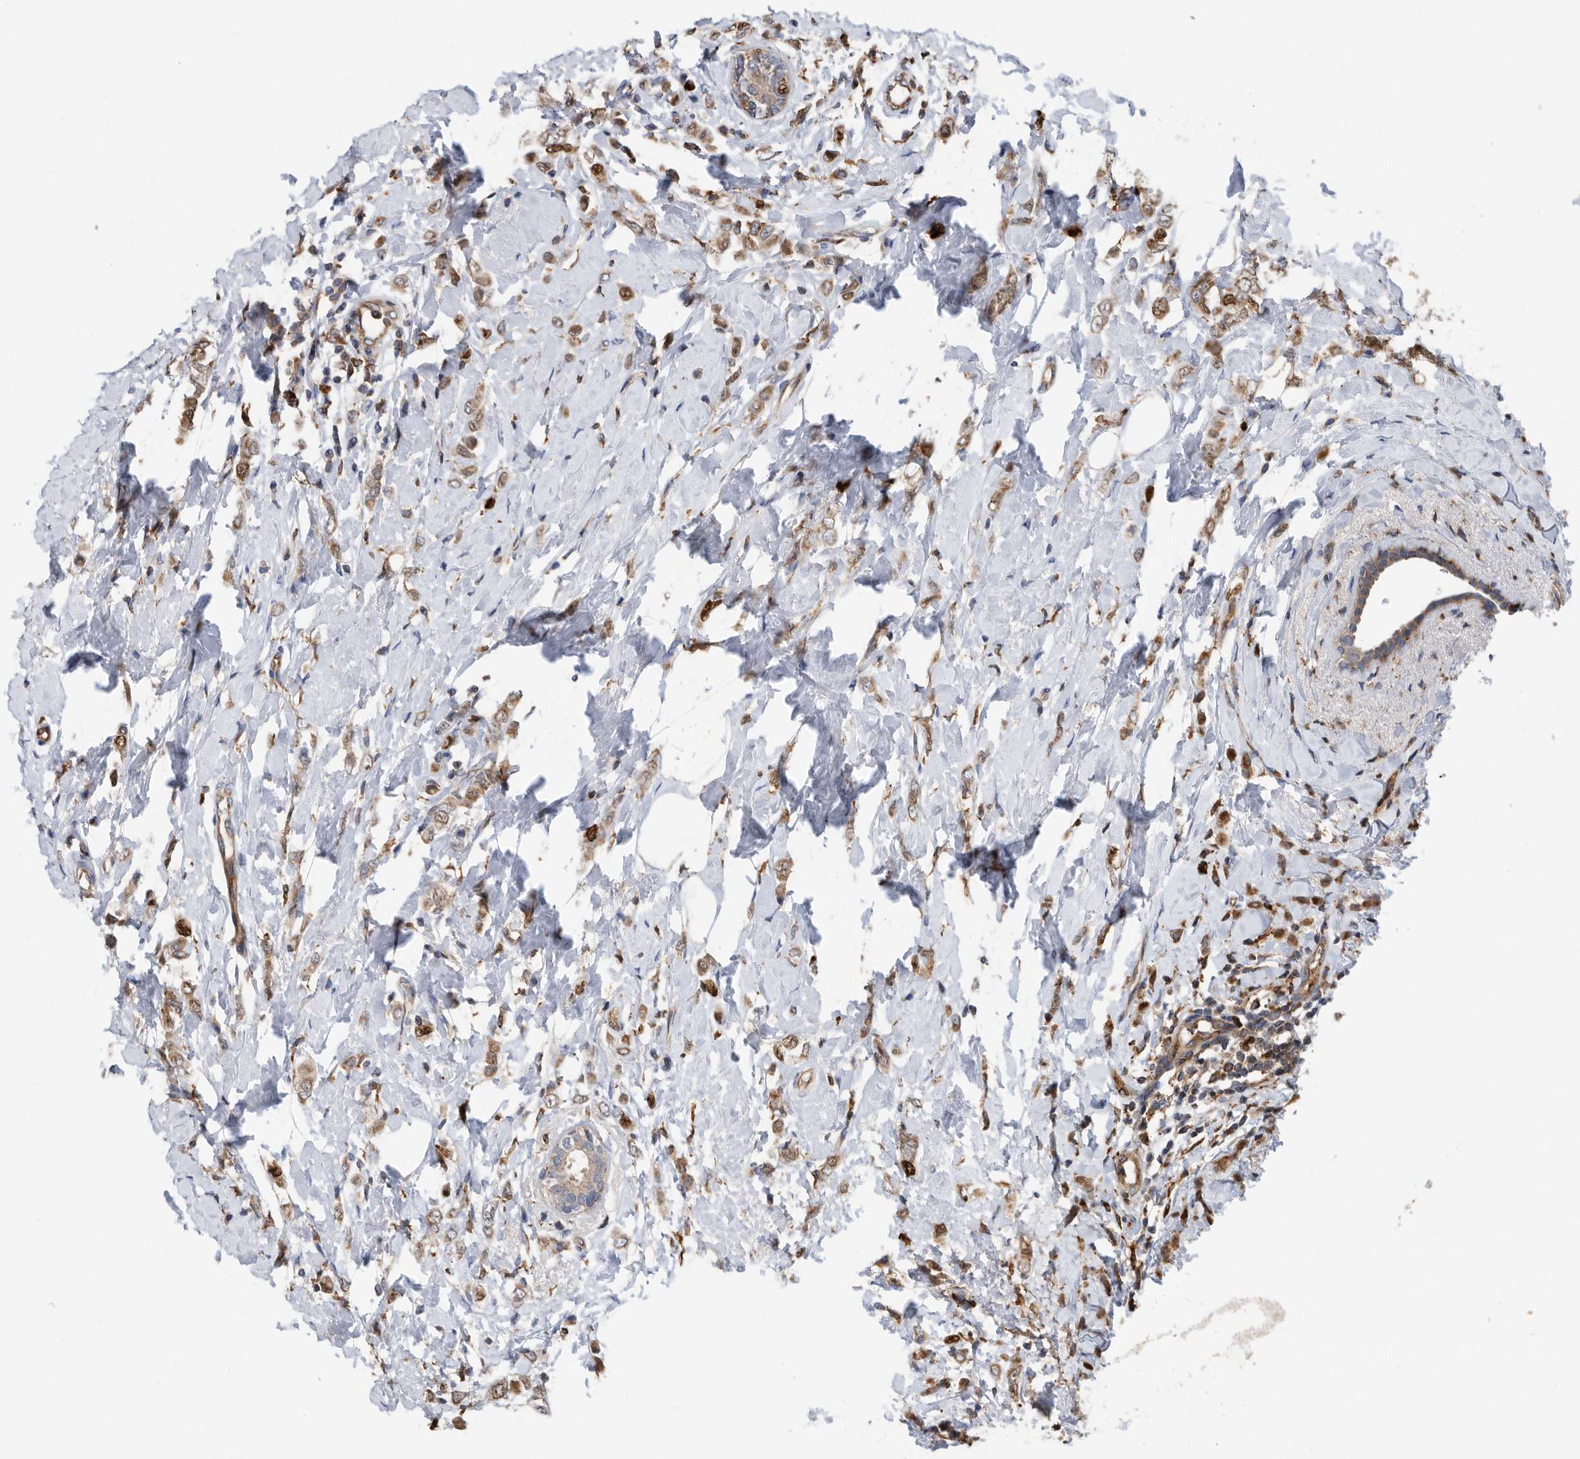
{"staining": {"intensity": "moderate", "quantity": ">75%", "location": "cytoplasmic/membranous"}, "tissue": "breast cancer", "cell_type": "Tumor cells", "image_type": "cancer", "snomed": [{"axis": "morphology", "description": "Lobular carcinoma"}, {"axis": "topography", "description": "Breast"}], "caption": "Protein analysis of breast lobular carcinoma tissue shows moderate cytoplasmic/membranous expression in about >75% of tumor cells. The staining was performed using DAB (3,3'-diaminobenzidine), with brown indicating positive protein expression. Nuclei are stained blue with hematoxylin.", "gene": "ATAD2", "patient": {"sex": "female", "age": 47}}